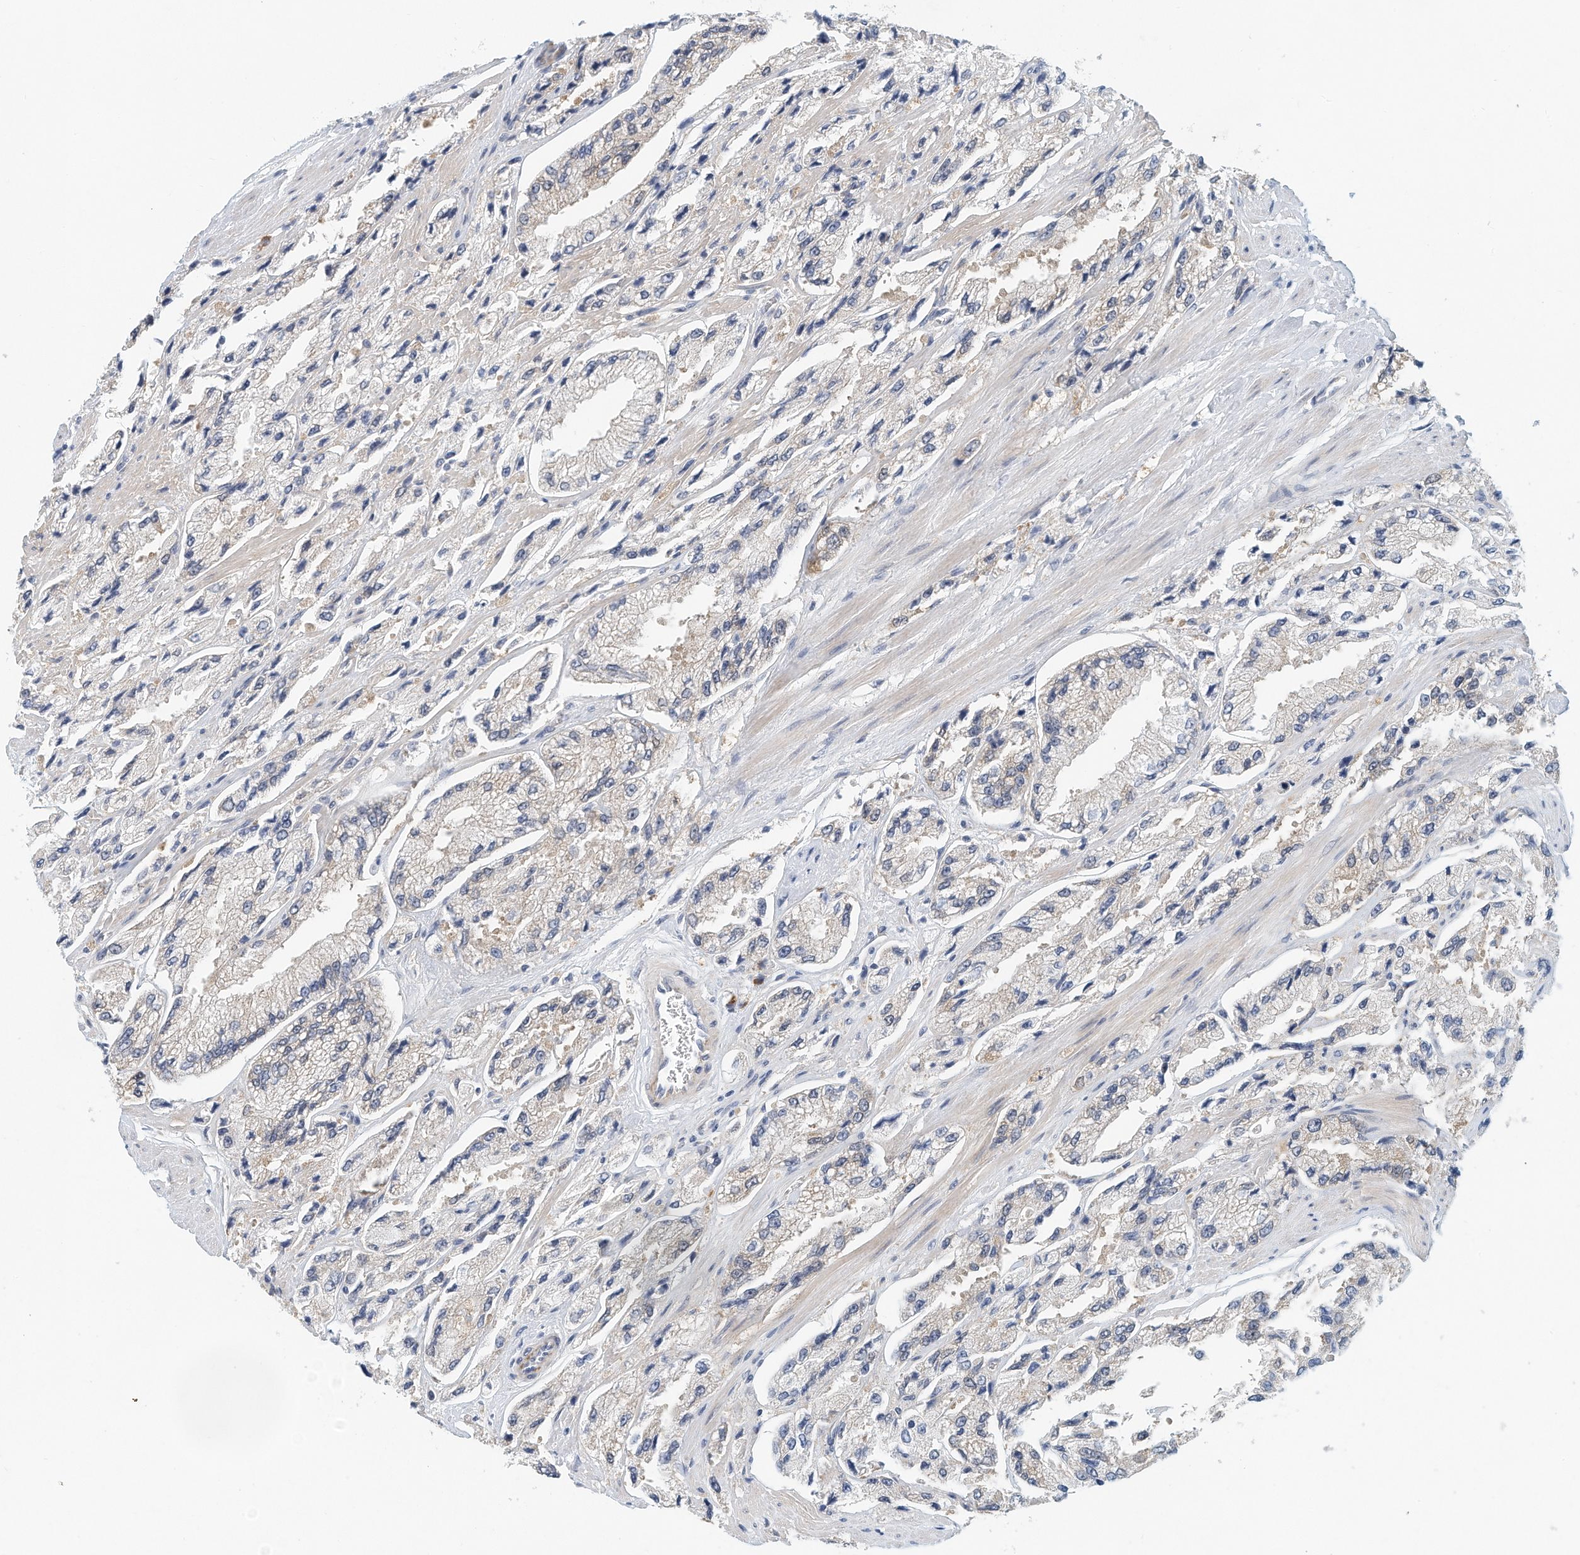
{"staining": {"intensity": "weak", "quantity": "<25%", "location": "cytoplasmic/membranous"}, "tissue": "prostate cancer", "cell_type": "Tumor cells", "image_type": "cancer", "snomed": [{"axis": "morphology", "description": "Adenocarcinoma, High grade"}, {"axis": "topography", "description": "Prostate"}], "caption": "Protein analysis of prostate adenocarcinoma (high-grade) reveals no significant expression in tumor cells.", "gene": "ARHGAP28", "patient": {"sex": "male", "age": 58}}